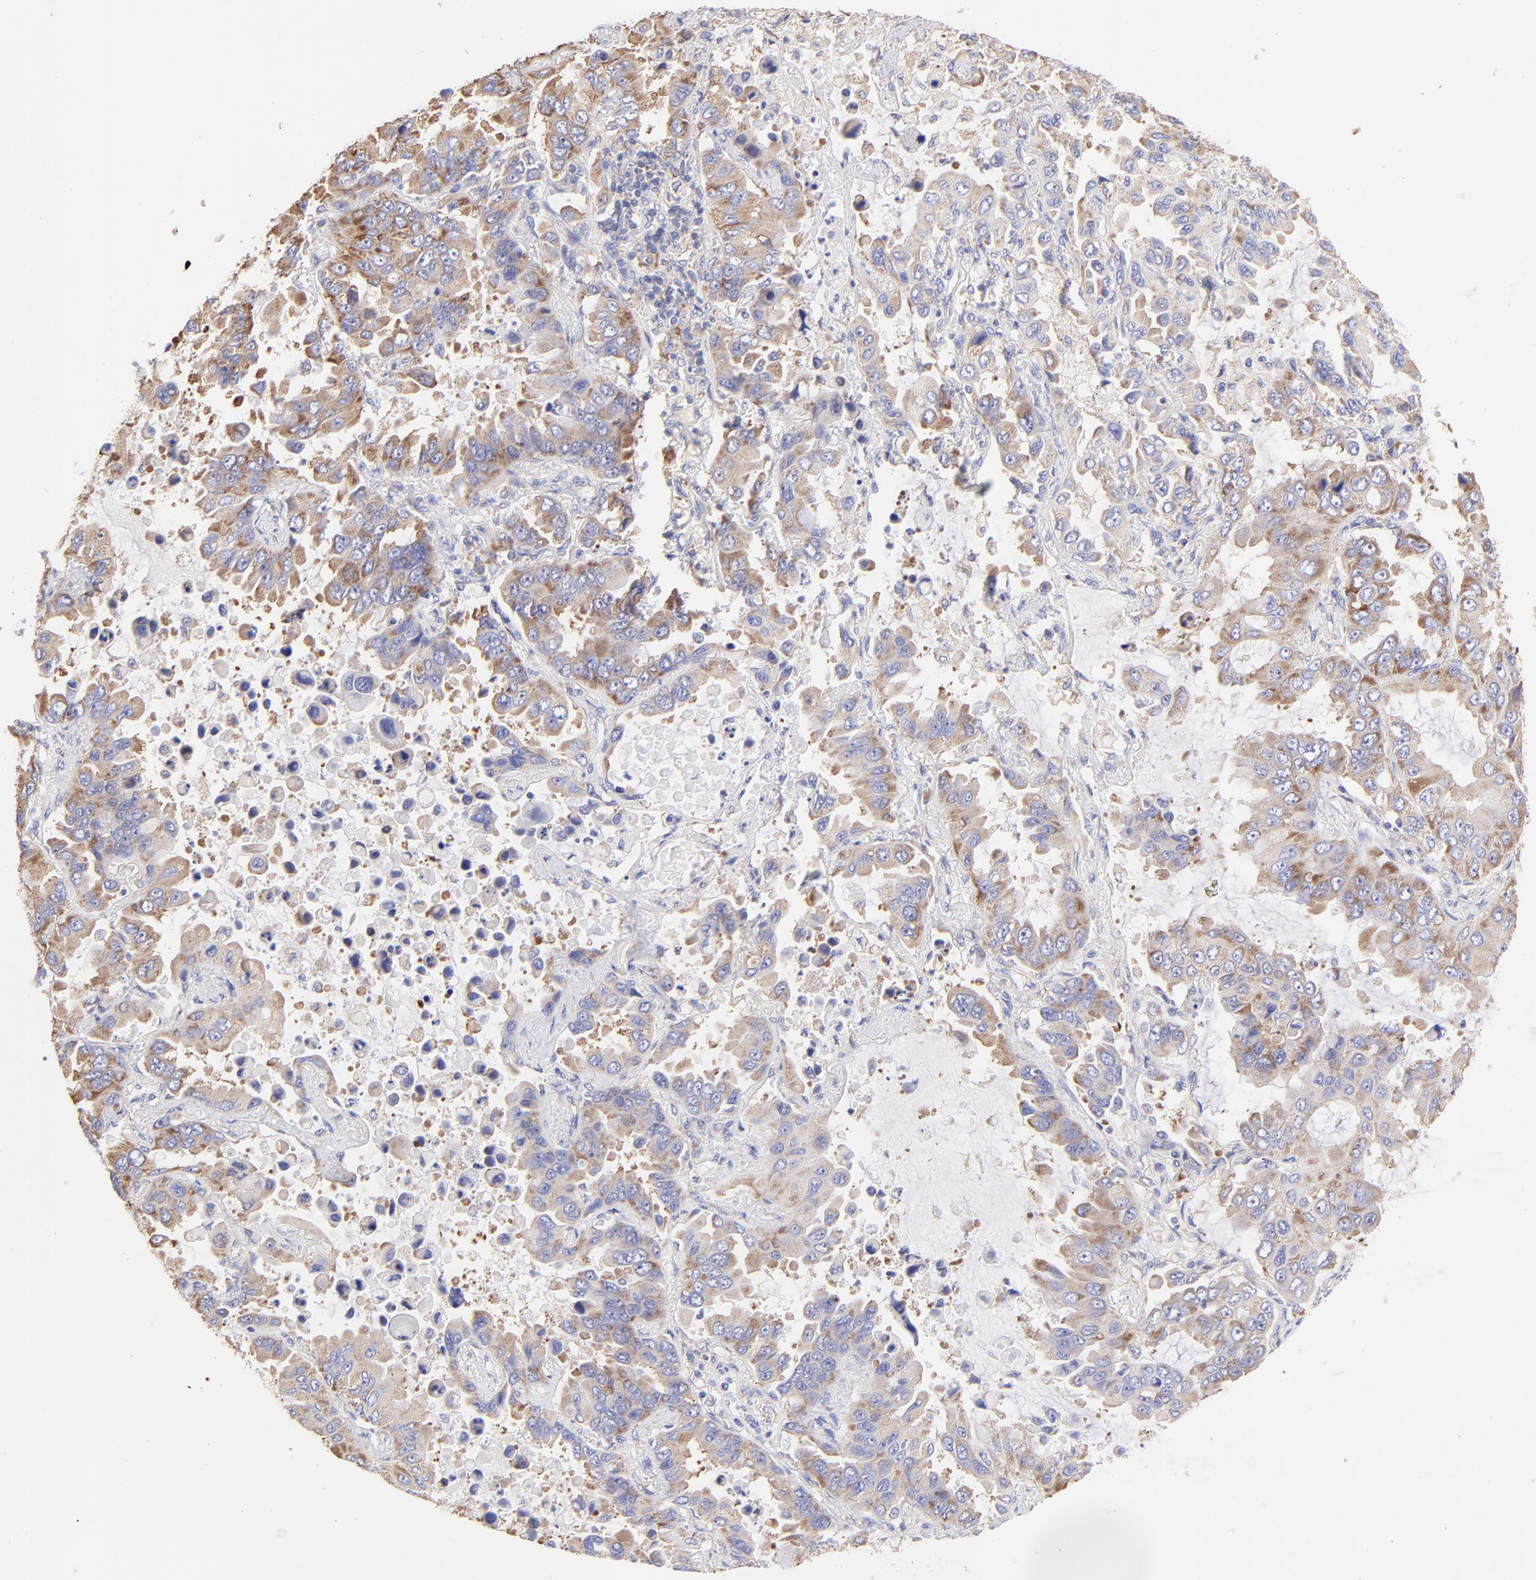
{"staining": {"intensity": "moderate", "quantity": "25%-75%", "location": "cytoplasmic/membranous"}, "tissue": "lung cancer", "cell_type": "Tumor cells", "image_type": "cancer", "snomed": [{"axis": "morphology", "description": "Adenocarcinoma, NOS"}, {"axis": "topography", "description": "Lung"}], "caption": "Brown immunohistochemical staining in adenocarcinoma (lung) demonstrates moderate cytoplasmic/membranous staining in about 25%-75% of tumor cells.", "gene": "RPL30", "patient": {"sex": "male", "age": 64}}